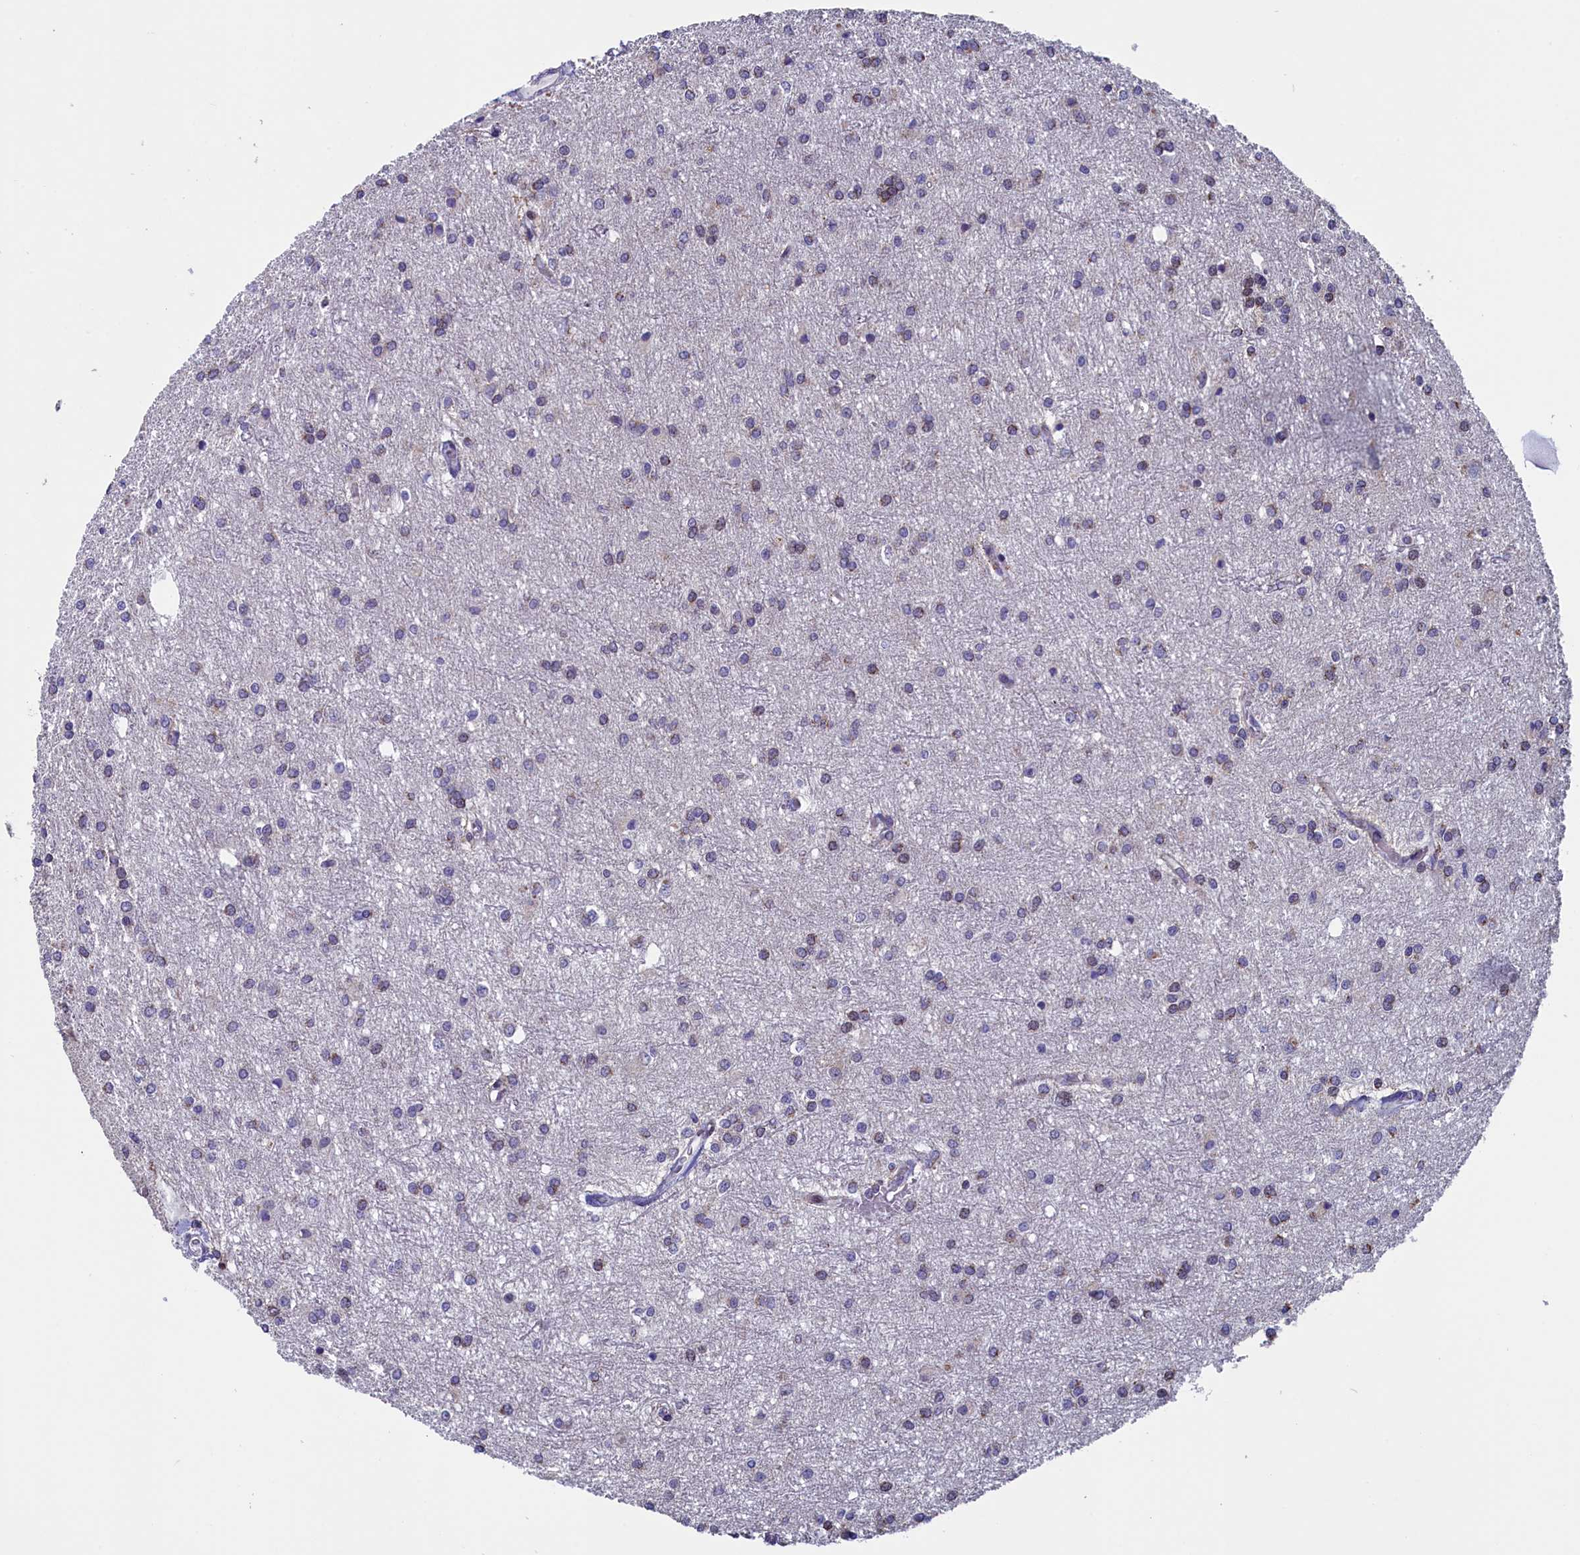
{"staining": {"intensity": "weak", "quantity": "<25%", "location": "cytoplasmic/membranous"}, "tissue": "glioma", "cell_type": "Tumor cells", "image_type": "cancer", "snomed": [{"axis": "morphology", "description": "Glioma, malignant, High grade"}, {"axis": "topography", "description": "Brain"}], "caption": "DAB immunohistochemical staining of human malignant glioma (high-grade) demonstrates no significant staining in tumor cells.", "gene": "CIAPIN1", "patient": {"sex": "female", "age": 50}}